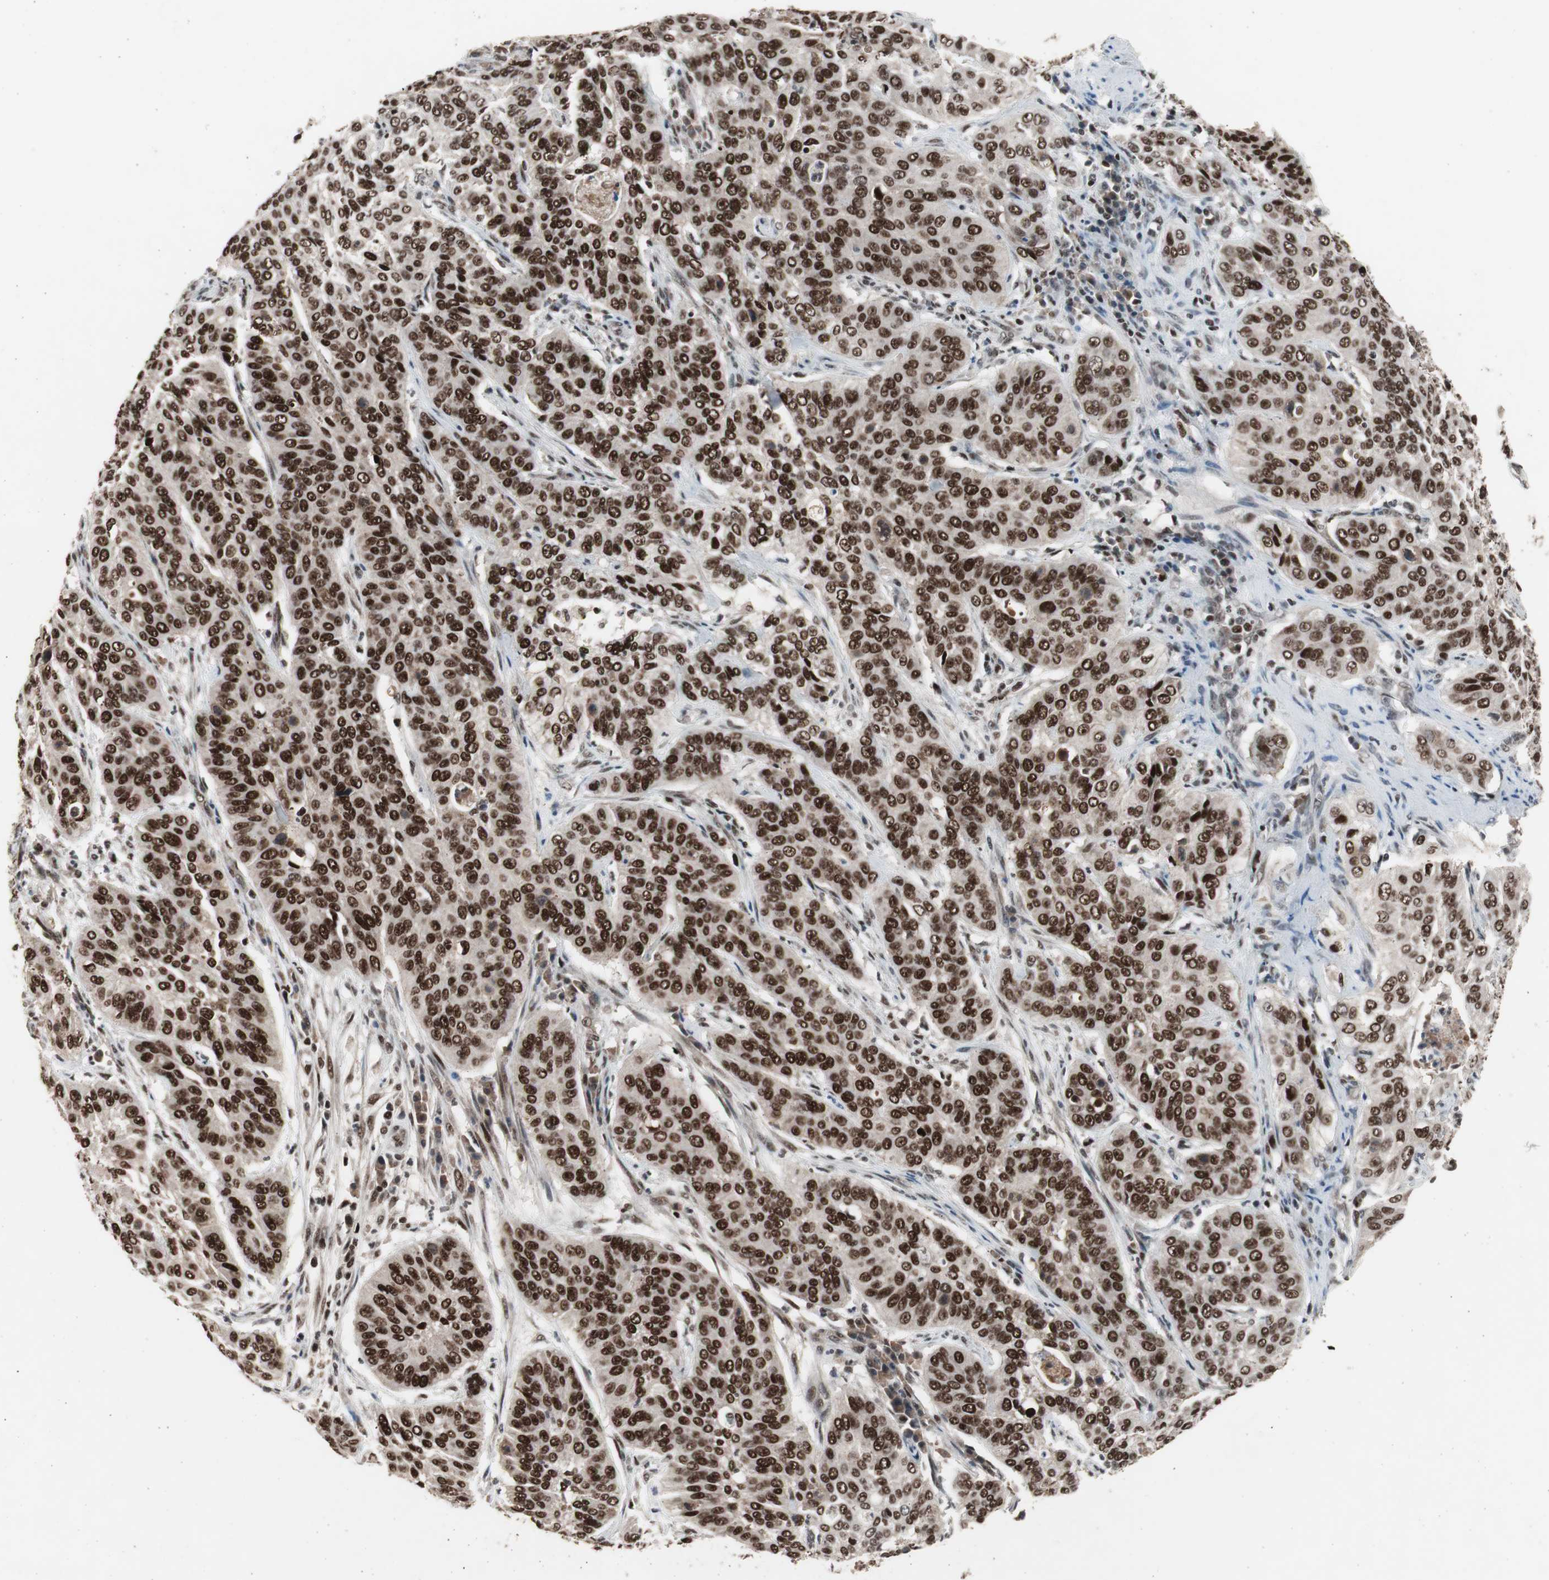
{"staining": {"intensity": "strong", "quantity": ">75%", "location": "nuclear"}, "tissue": "cervical cancer", "cell_type": "Tumor cells", "image_type": "cancer", "snomed": [{"axis": "morphology", "description": "Squamous cell carcinoma, NOS"}, {"axis": "topography", "description": "Cervix"}], "caption": "A histopathology image of cervical squamous cell carcinoma stained for a protein exhibits strong nuclear brown staining in tumor cells. (Stains: DAB in brown, nuclei in blue, Microscopy: brightfield microscopy at high magnification).", "gene": "RPA1", "patient": {"sex": "female", "age": 39}}